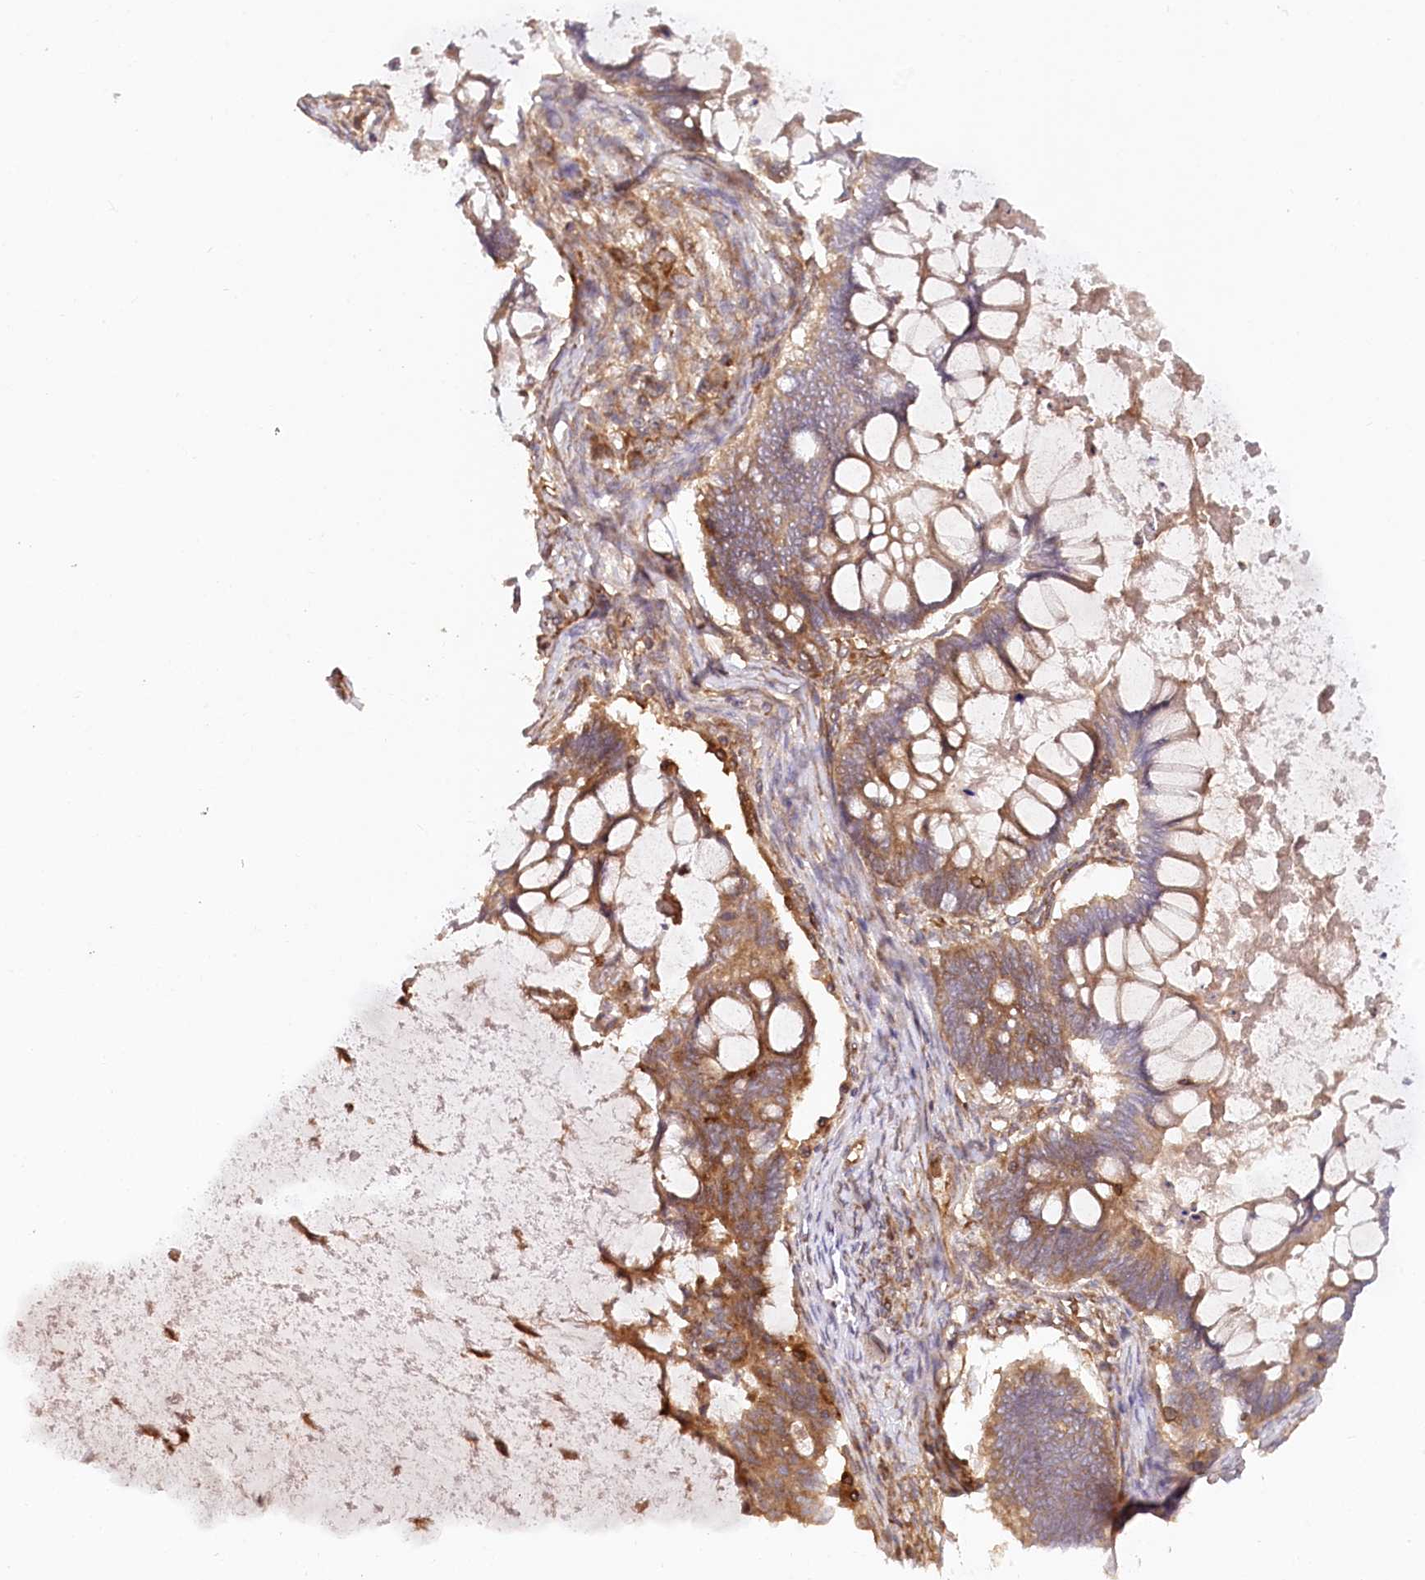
{"staining": {"intensity": "moderate", "quantity": ">75%", "location": "cytoplasmic/membranous"}, "tissue": "ovarian cancer", "cell_type": "Tumor cells", "image_type": "cancer", "snomed": [{"axis": "morphology", "description": "Cystadenocarcinoma, mucinous, NOS"}, {"axis": "topography", "description": "Ovary"}], "caption": "Brown immunohistochemical staining in ovarian mucinous cystadenocarcinoma shows moderate cytoplasmic/membranous expression in approximately >75% of tumor cells.", "gene": "PAIP2", "patient": {"sex": "female", "age": 61}}